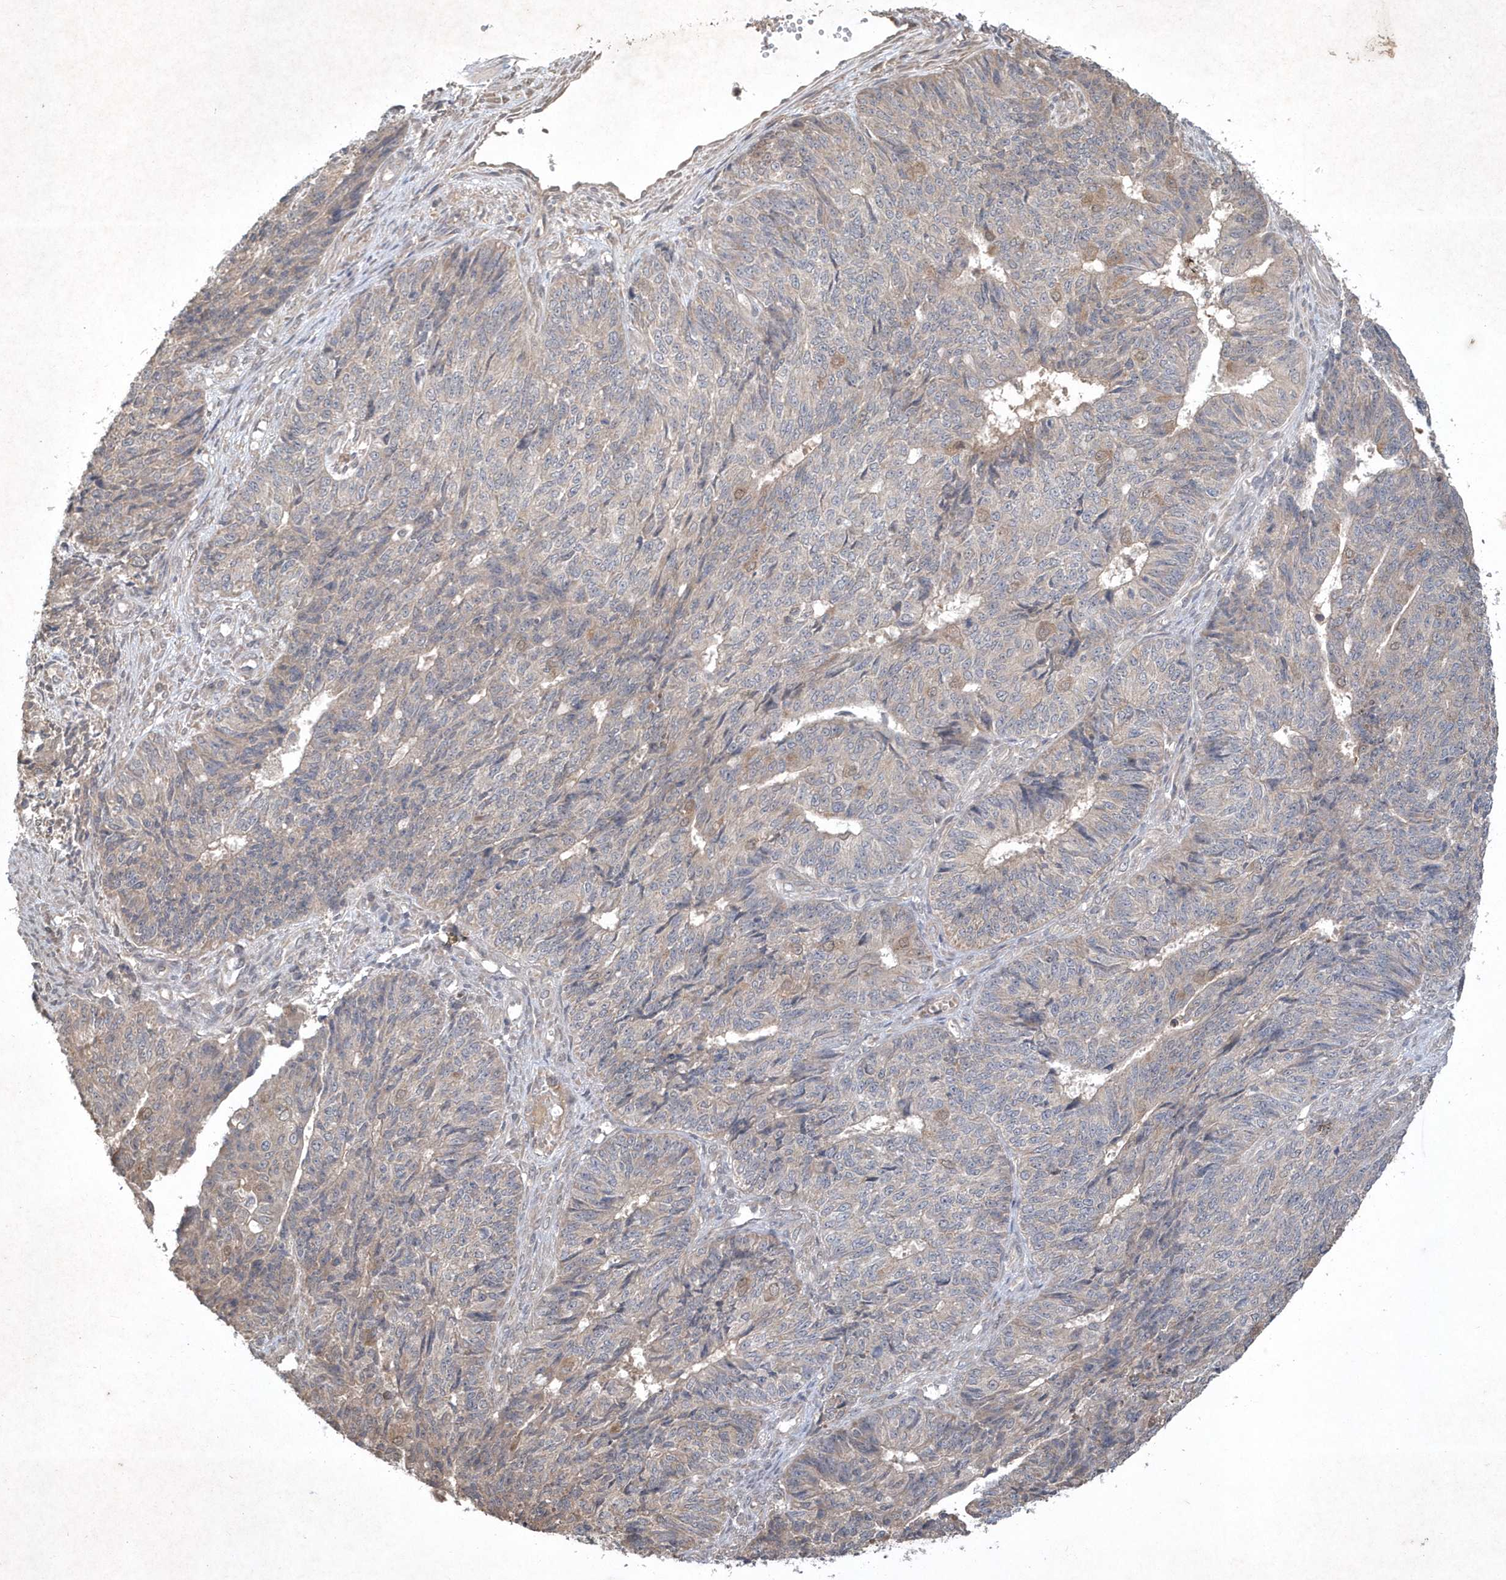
{"staining": {"intensity": "negative", "quantity": "none", "location": "none"}, "tissue": "endometrial cancer", "cell_type": "Tumor cells", "image_type": "cancer", "snomed": [{"axis": "morphology", "description": "Adenocarcinoma, NOS"}, {"axis": "topography", "description": "Endometrium"}], "caption": "Tumor cells show no significant staining in endometrial cancer.", "gene": "AKR7A2", "patient": {"sex": "female", "age": 32}}